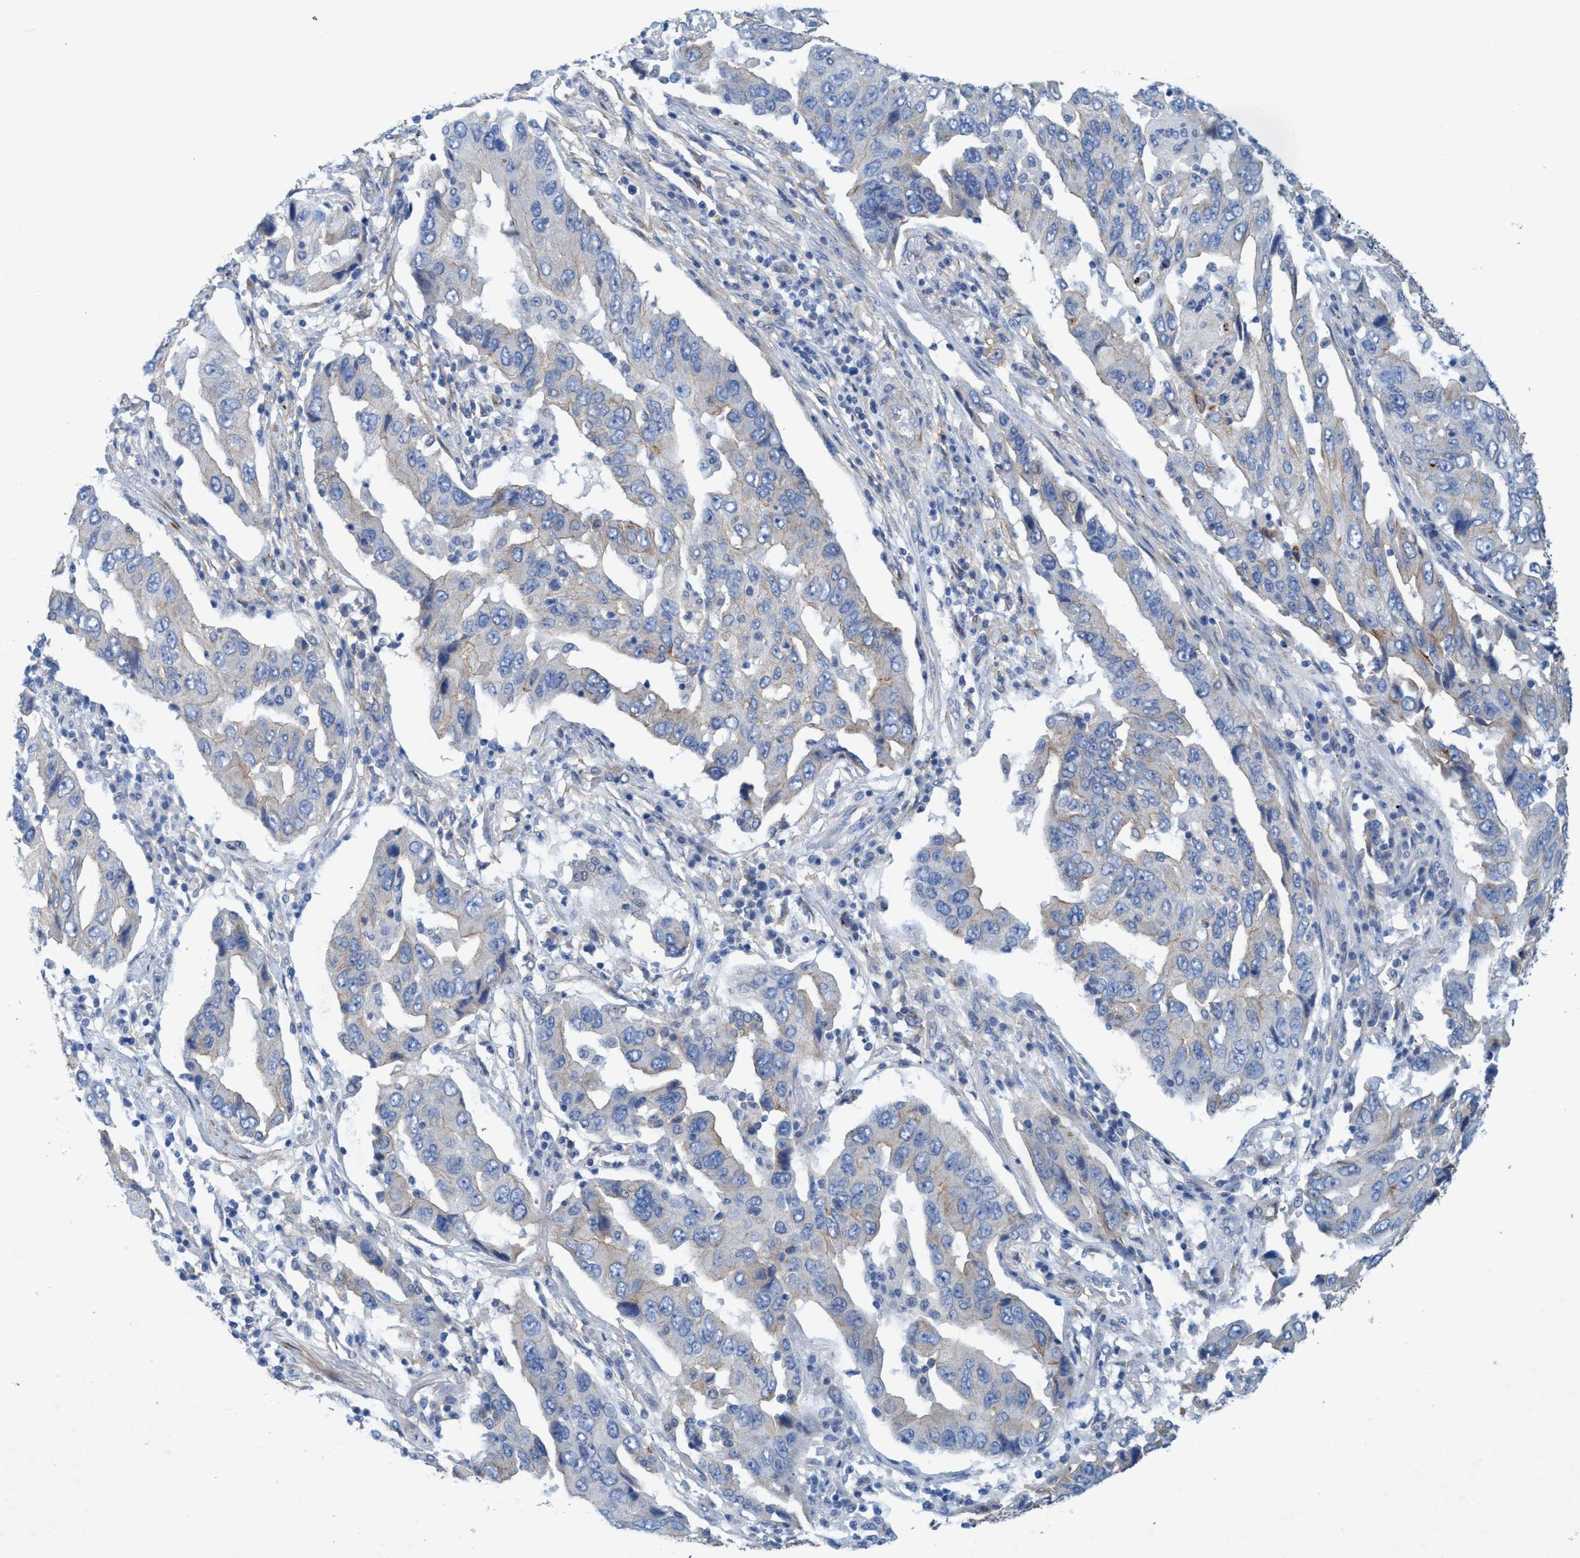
{"staining": {"intensity": "weak", "quantity": "<25%", "location": "cytoplasmic/membranous"}, "tissue": "lung cancer", "cell_type": "Tumor cells", "image_type": "cancer", "snomed": [{"axis": "morphology", "description": "Adenocarcinoma, NOS"}, {"axis": "topography", "description": "Lung"}], "caption": "Lung adenocarcinoma was stained to show a protein in brown. There is no significant expression in tumor cells.", "gene": "GULP1", "patient": {"sex": "female", "age": 65}}